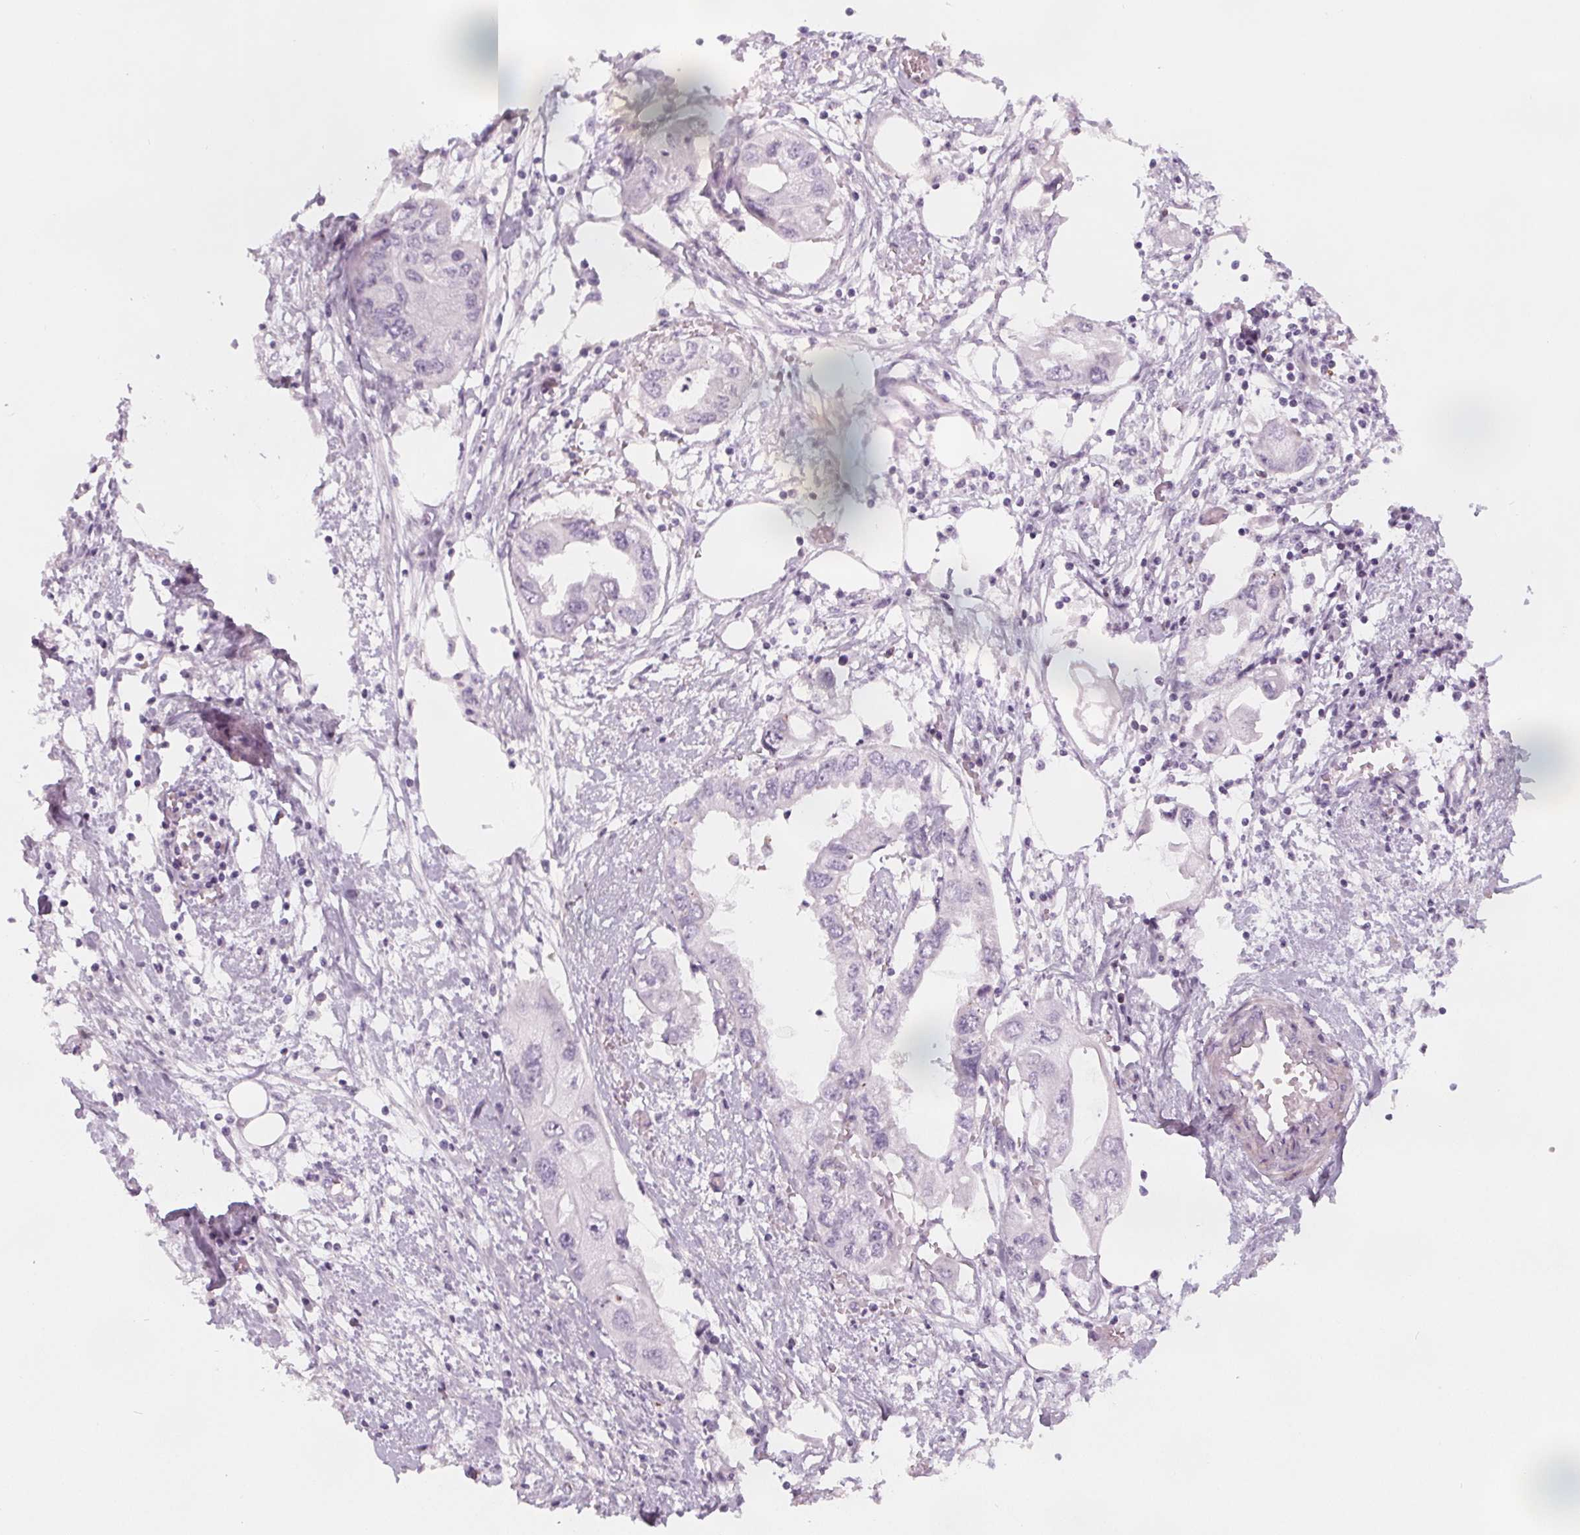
{"staining": {"intensity": "negative", "quantity": "none", "location": "none"}, "tissue": "endometrial cancer", "cell_type": "Tumor cells", "image_type": "cancer", "snomed": [{"axis": "morphology", "description": "Adenocarcinoma, NOS"}, {"axis": "morphology", "description": "Adenocarcinoma, metastatic, NOS"}, {"axis": "topography", "description": "Adipose tissue"}, {"axis": "topography", "description": "Endometrium"}], "caption": "Tumor cells are negative for brown protein staining in endometrial cancer.", "gene": "SLC5A12", "patient": {"sex": "female", "age": 67}}